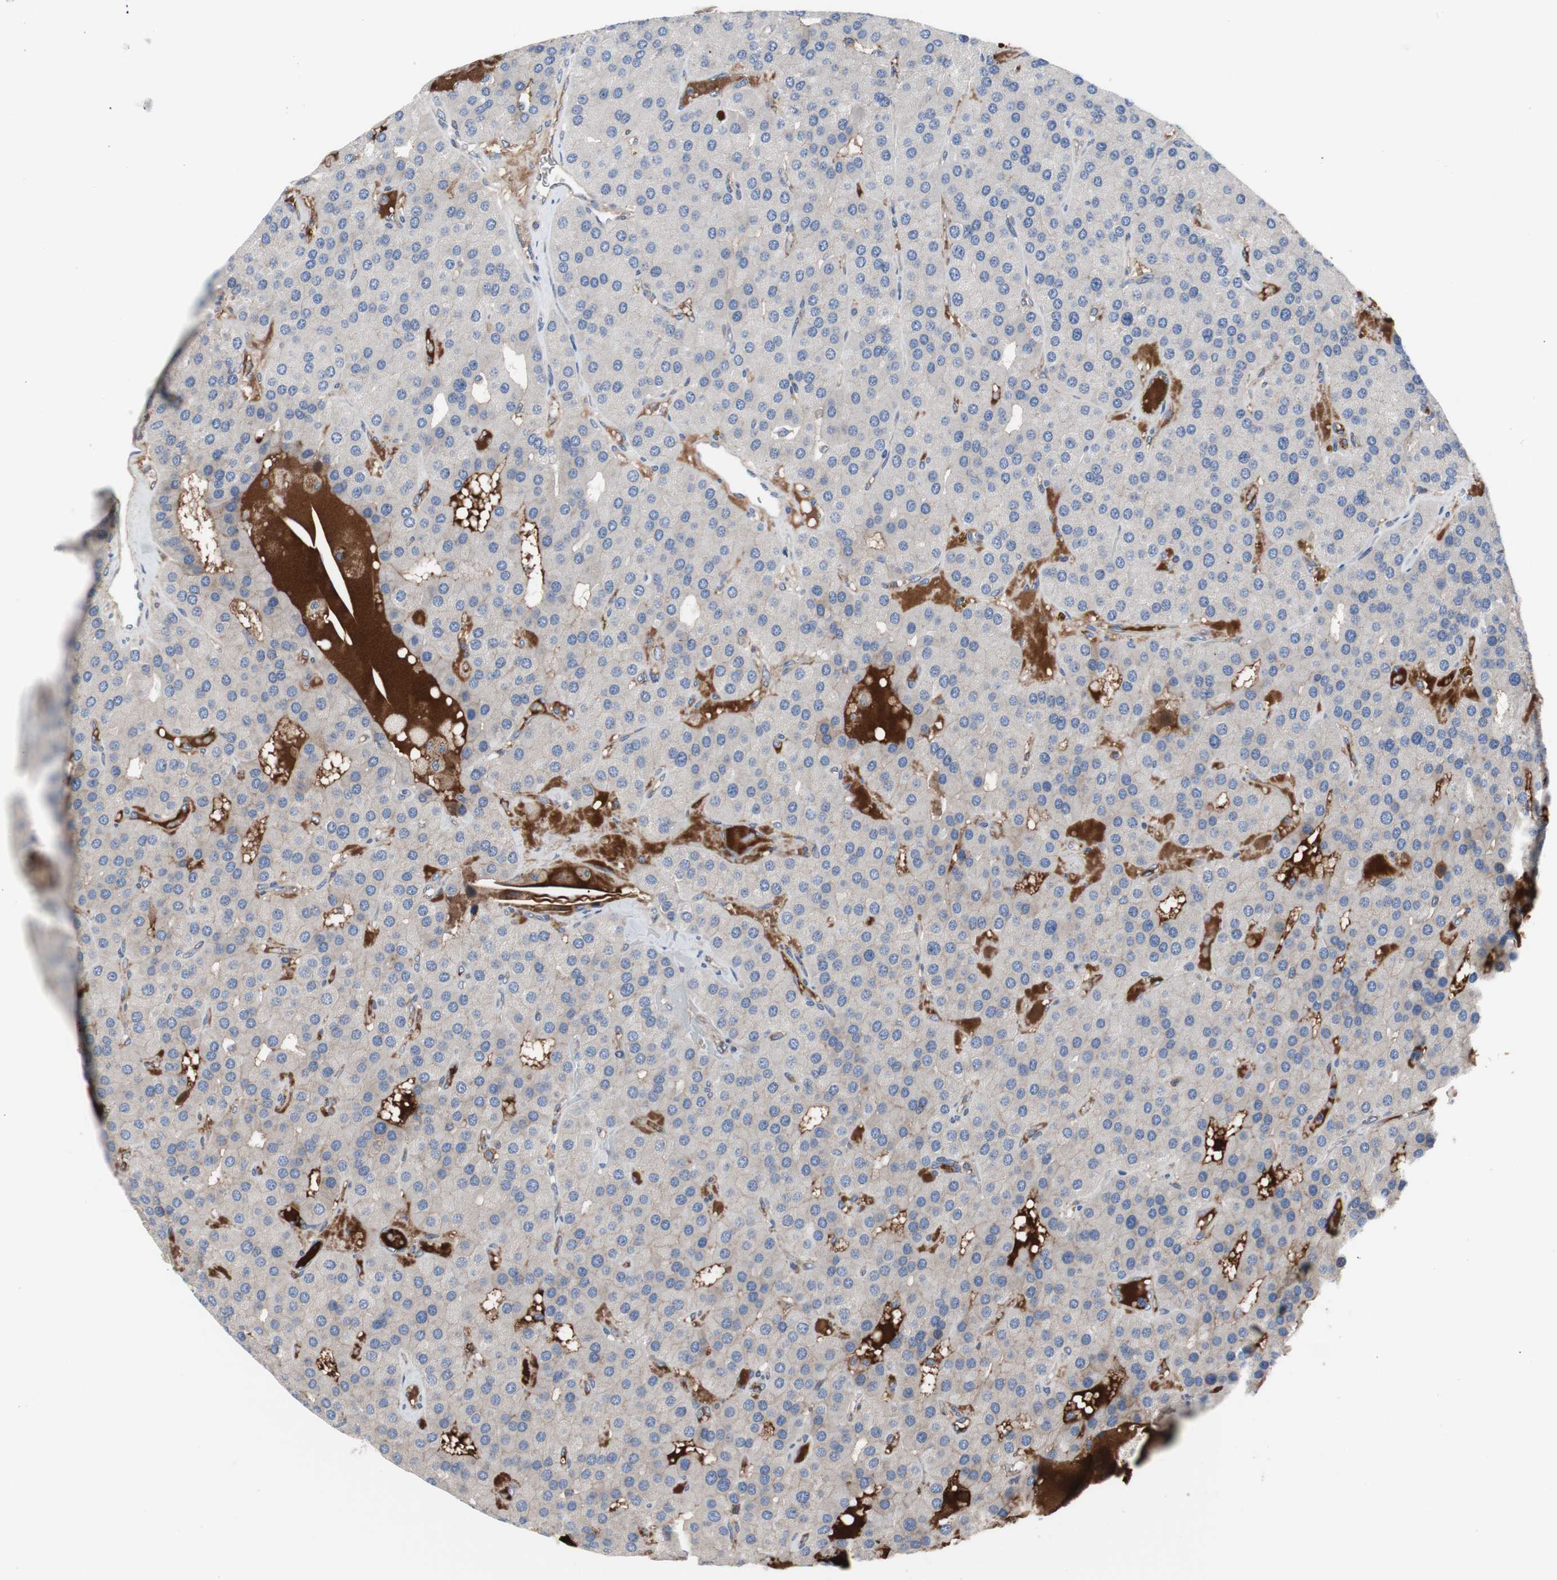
{"staining": {"intensity": "weak", "quantity": ">75%", "location": "cytoplasmic/membranous"}, "tissue": "parathyroid gland", "cell_type": "Glandular cells", "image_type": "normal", "snomed": [{"axis": "morphology", "description": "Normal tissue, NOS"}, {"axis": "morphology", "description": "Adenoma, NOS"}, {"axis": "topography", "description": "Parathyroid gland"}], "caption": "Immunohistochemistry (IHC) staining of normal parathyroid gland, which demonstrates low levels of weak cytoplasmic/membranous positivity in approximately >75% of glandular cells indicating weak cytoplasmic/membranous protein positivity. The staining was performed using DAB (3,3'-diaminobenzidine) (brown) for protein detection and nuclei were counterstained in hematoxylin (blue).", "gene": "KANSL1", "patient": {"sex": "female", "age": 86}}